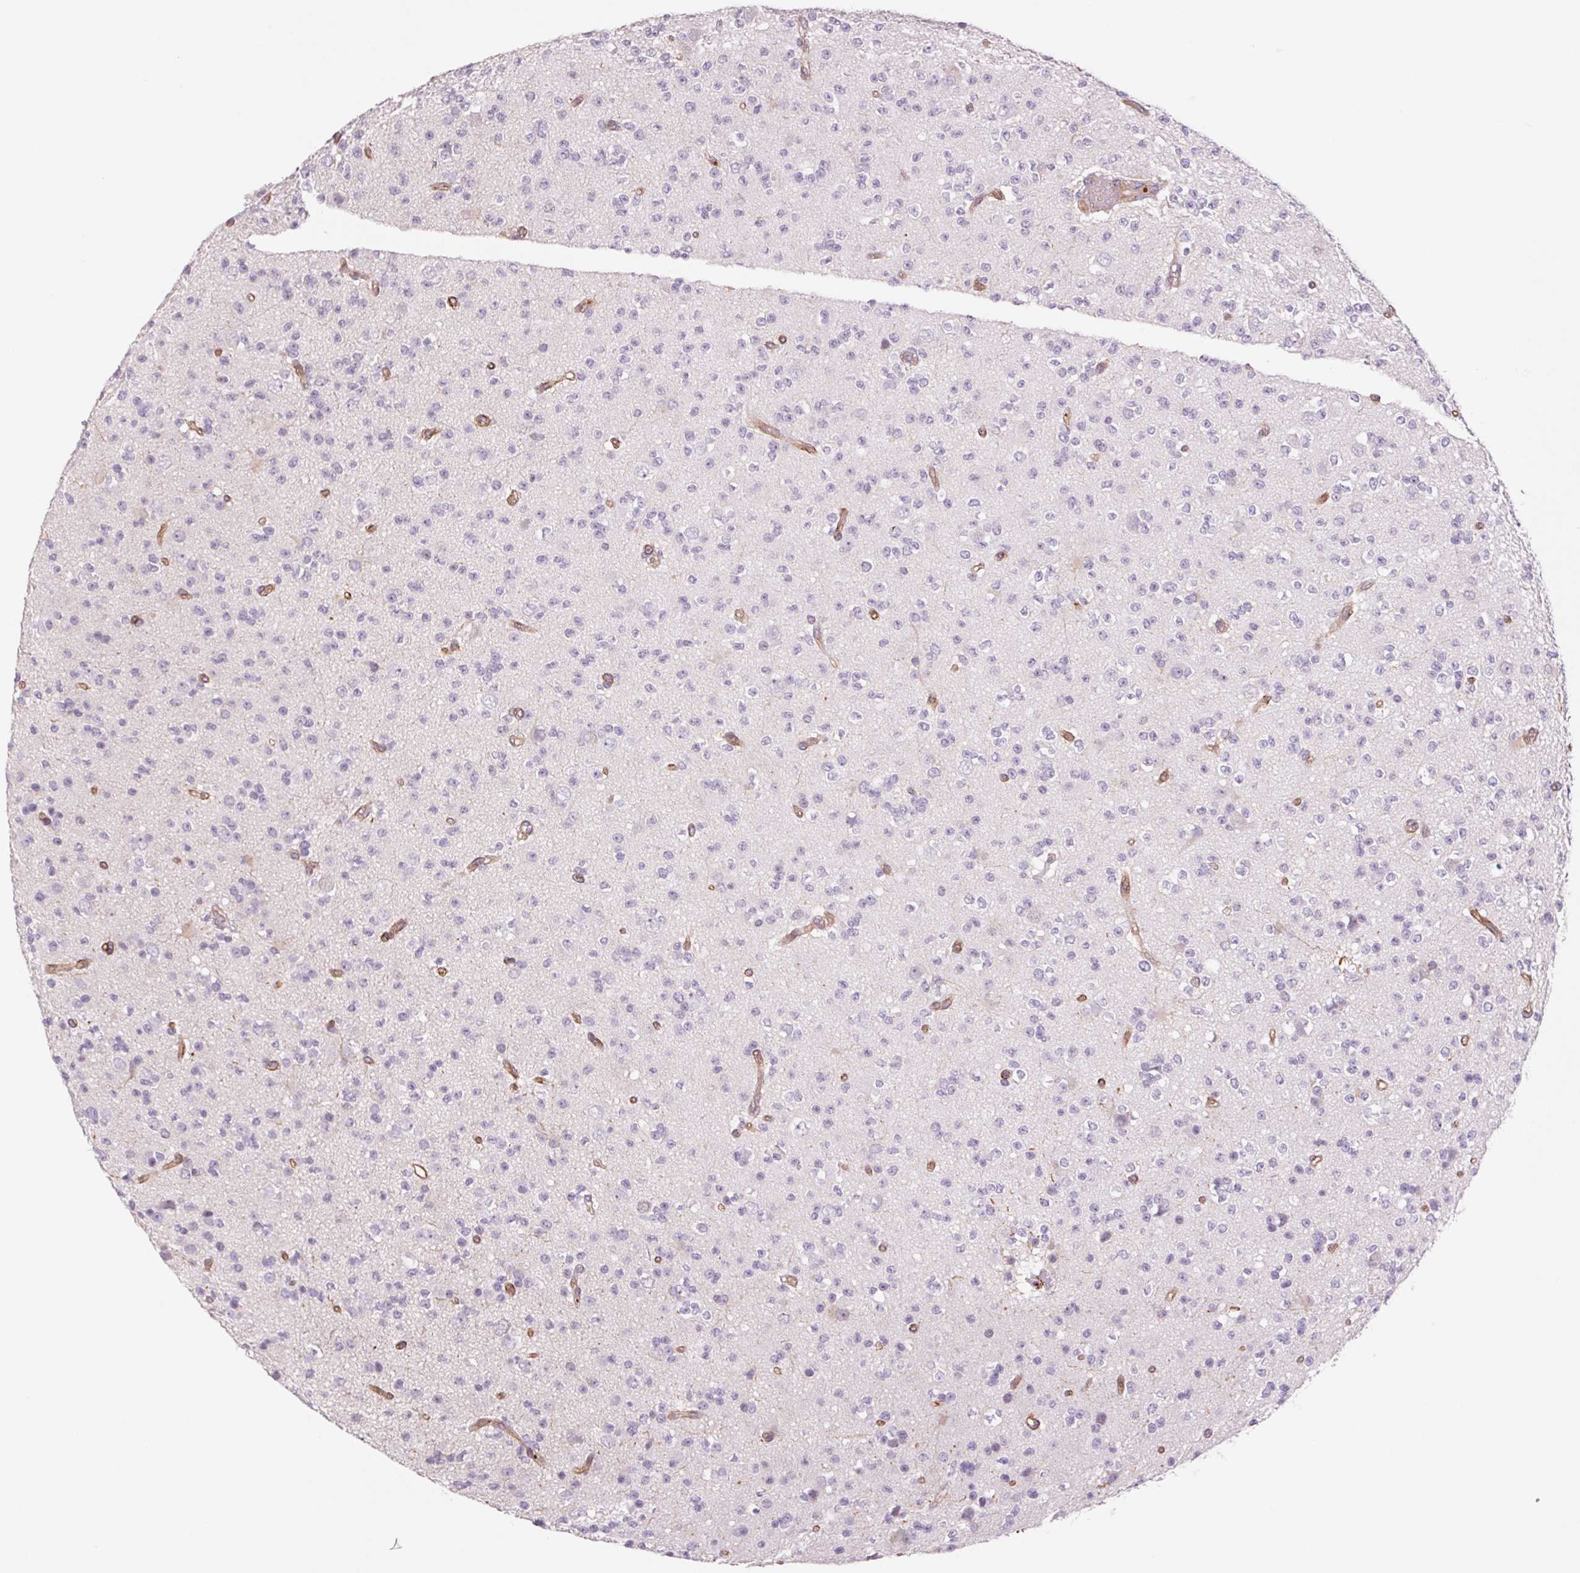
{"staining": {"intensity": "negative", "quantity": "none", "location": "none"}, "tissue": "glioma", "cell_type": "Tumor cells", "image_type": "cancer", "snomed": [{"axis": "morphology", "description": "Glioma, malignant, High grade"}, {"axis": "topography", "description": "Brain"}], "caption": "The histopathology image reveals no staining of tumor cells in glioma. The staining was performed using DAB (3,3'-diaminobenzidine) to visualize the protein expression in brown, while the nuclei were stained in blue with hematoxylin (Magnification: 20x).", "gene": "MS4A13", "patient": {"sex": "male", "age": 36}}